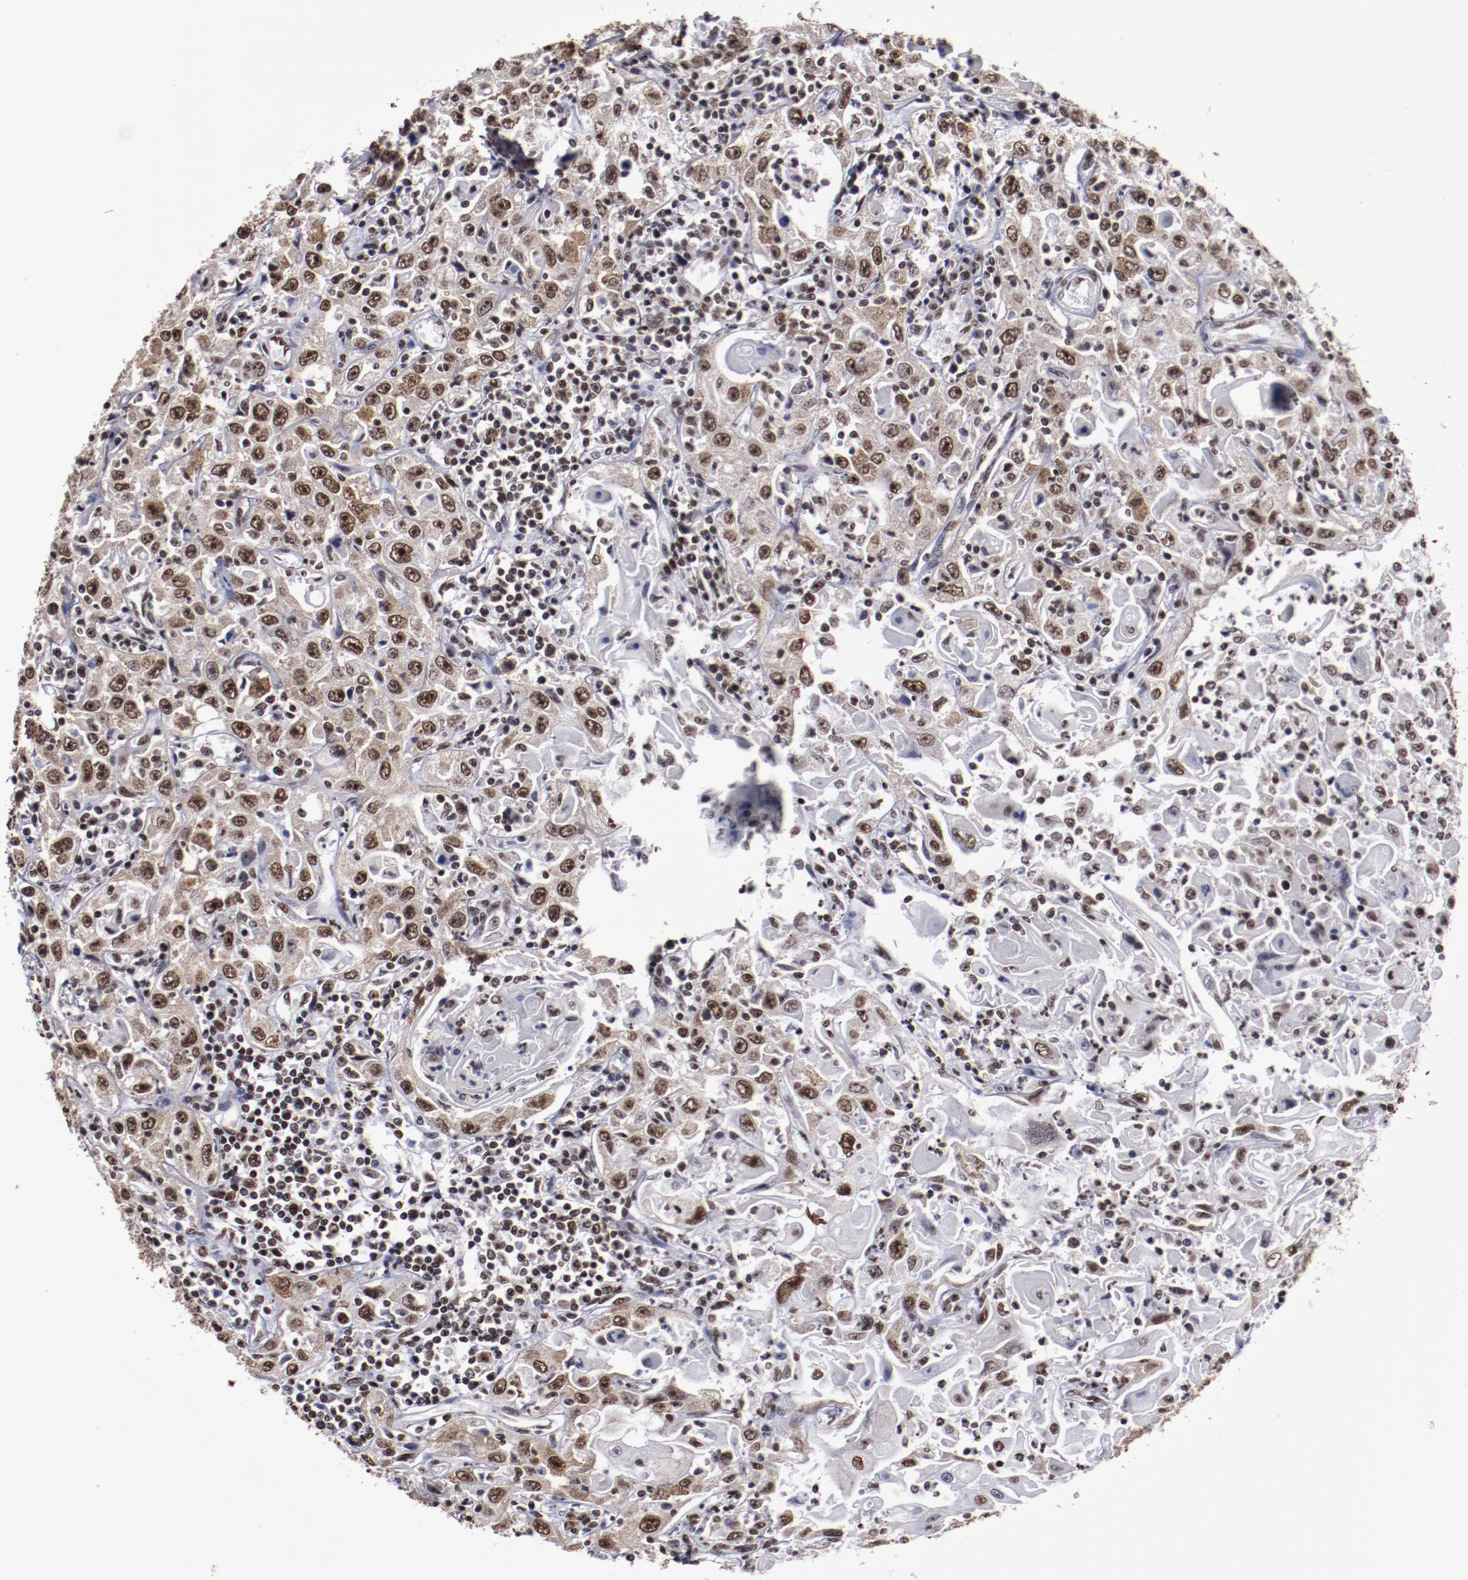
{"staining": {"intensity": "strong", "quantity": ">75%", "location": "nuclear"}, "tissue": "head and neck cancer", "cell_type": "Tumor cells", "image_type": "cancer", "snomed": [{"axis": "morphology", "description": "Squamous cell carcinoma, NOS"}, {"axis": "topography", "description": "Oral tissue"}, {"axis": "topography", "description": "Head-Neck"}], "caption": "Protein analysis of head and neck squamous cell carcinoma tissue demonstrates strong nuclear staining in about >75% of tumor cells.", "gene": "HNRNPA2B1", "patient": {"sex": "female", "age": 76}}